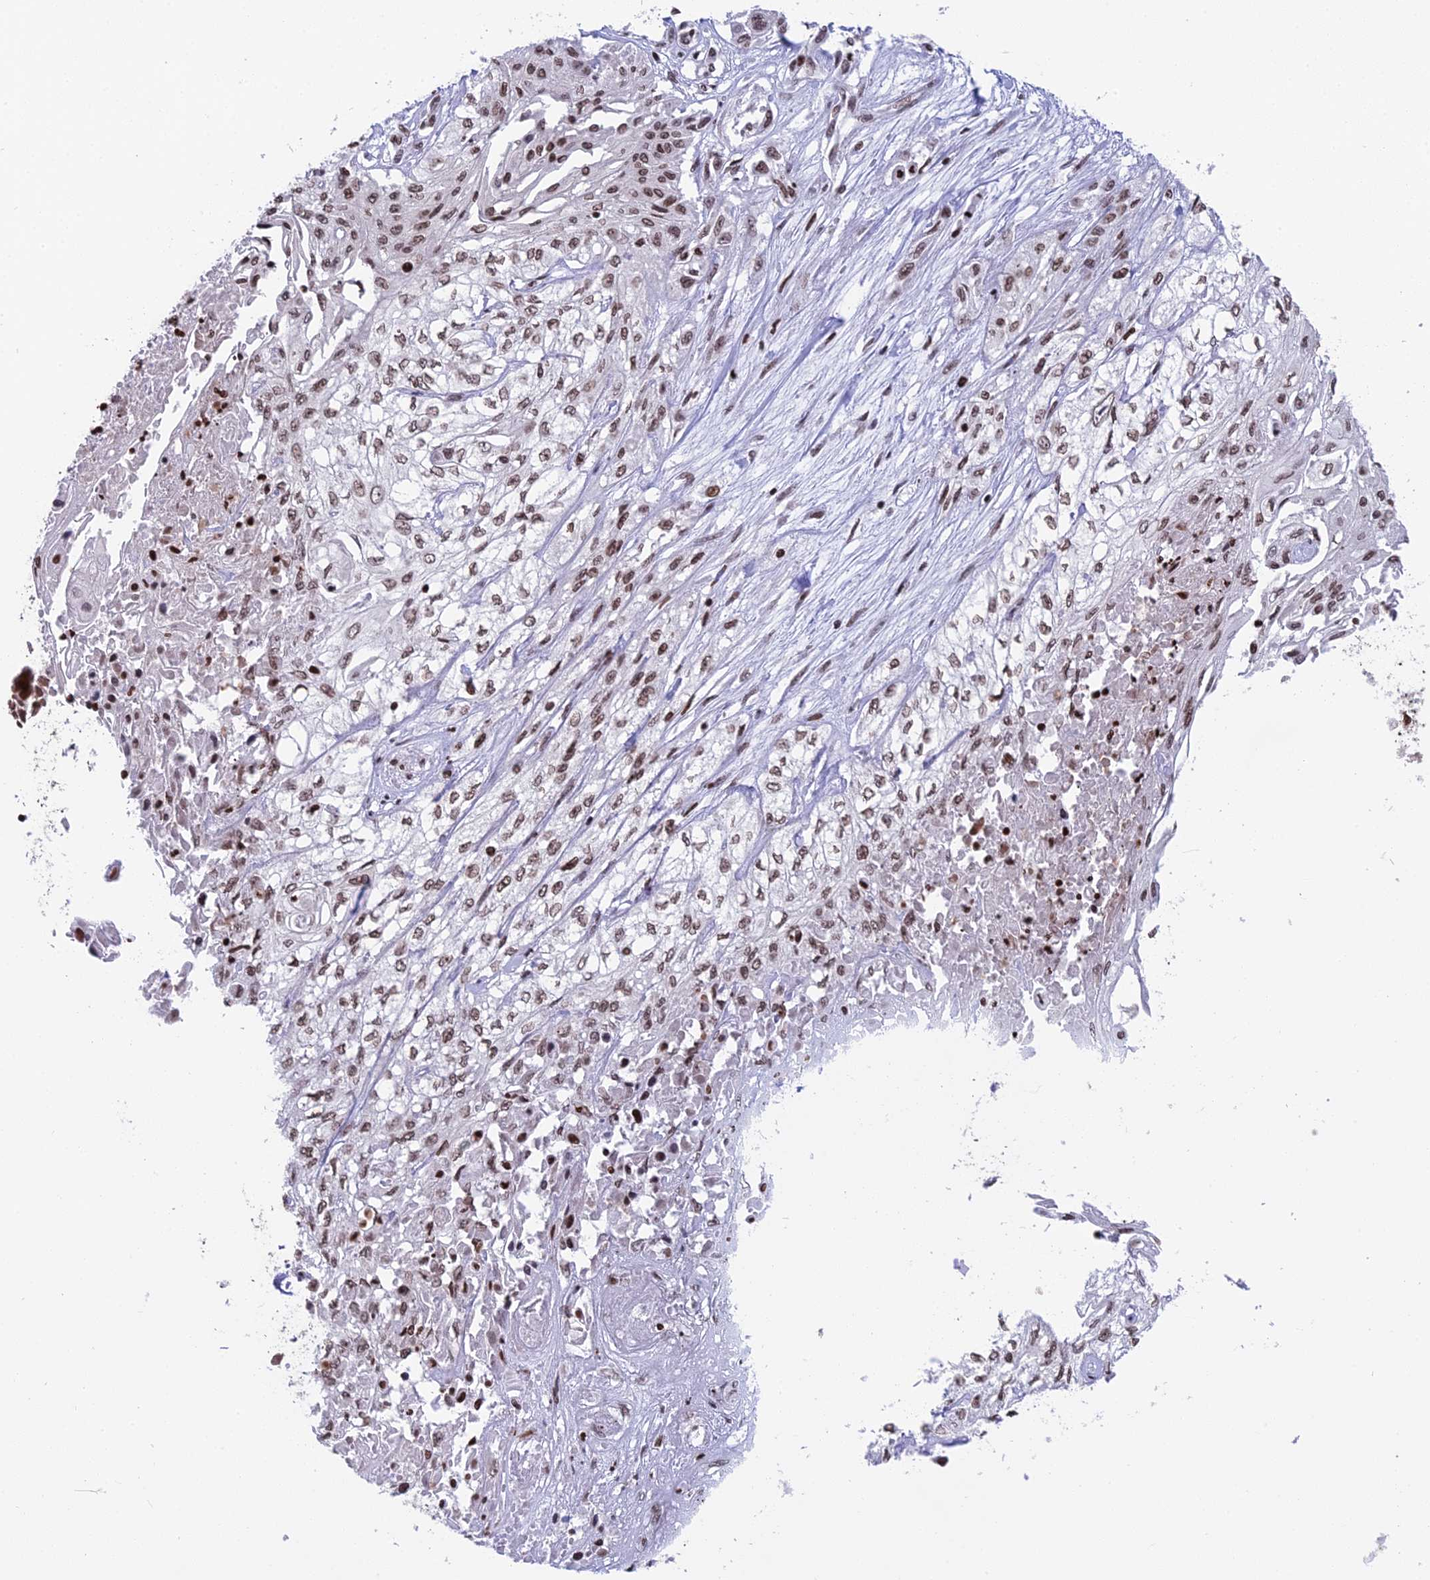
{"staining": {"intensity": "weak", "quantity": ">75%", "location": "nuclear"}, "tissue": "skin cancer", "cell_type": "Tumor cells", "image_type": "cancer", "snomed": [{"axis": "morphology", "description": "Squamous cell carcinoma, NOS"}, {"axis": "morphology", "description": "Squamous cell carcinoma, metastatic, NOS"}, {"axis": "topography", "description": "Skin"}, {"axis": "topography", "description": "Lymph node"}], "caption": "Weak nuclear protein positivity is identified in approximately >75% of tumor cells in skin cancer (squamous cell carcinoma).", "gene": "TET2", "patient": {"sex": "male", "age": 75}}